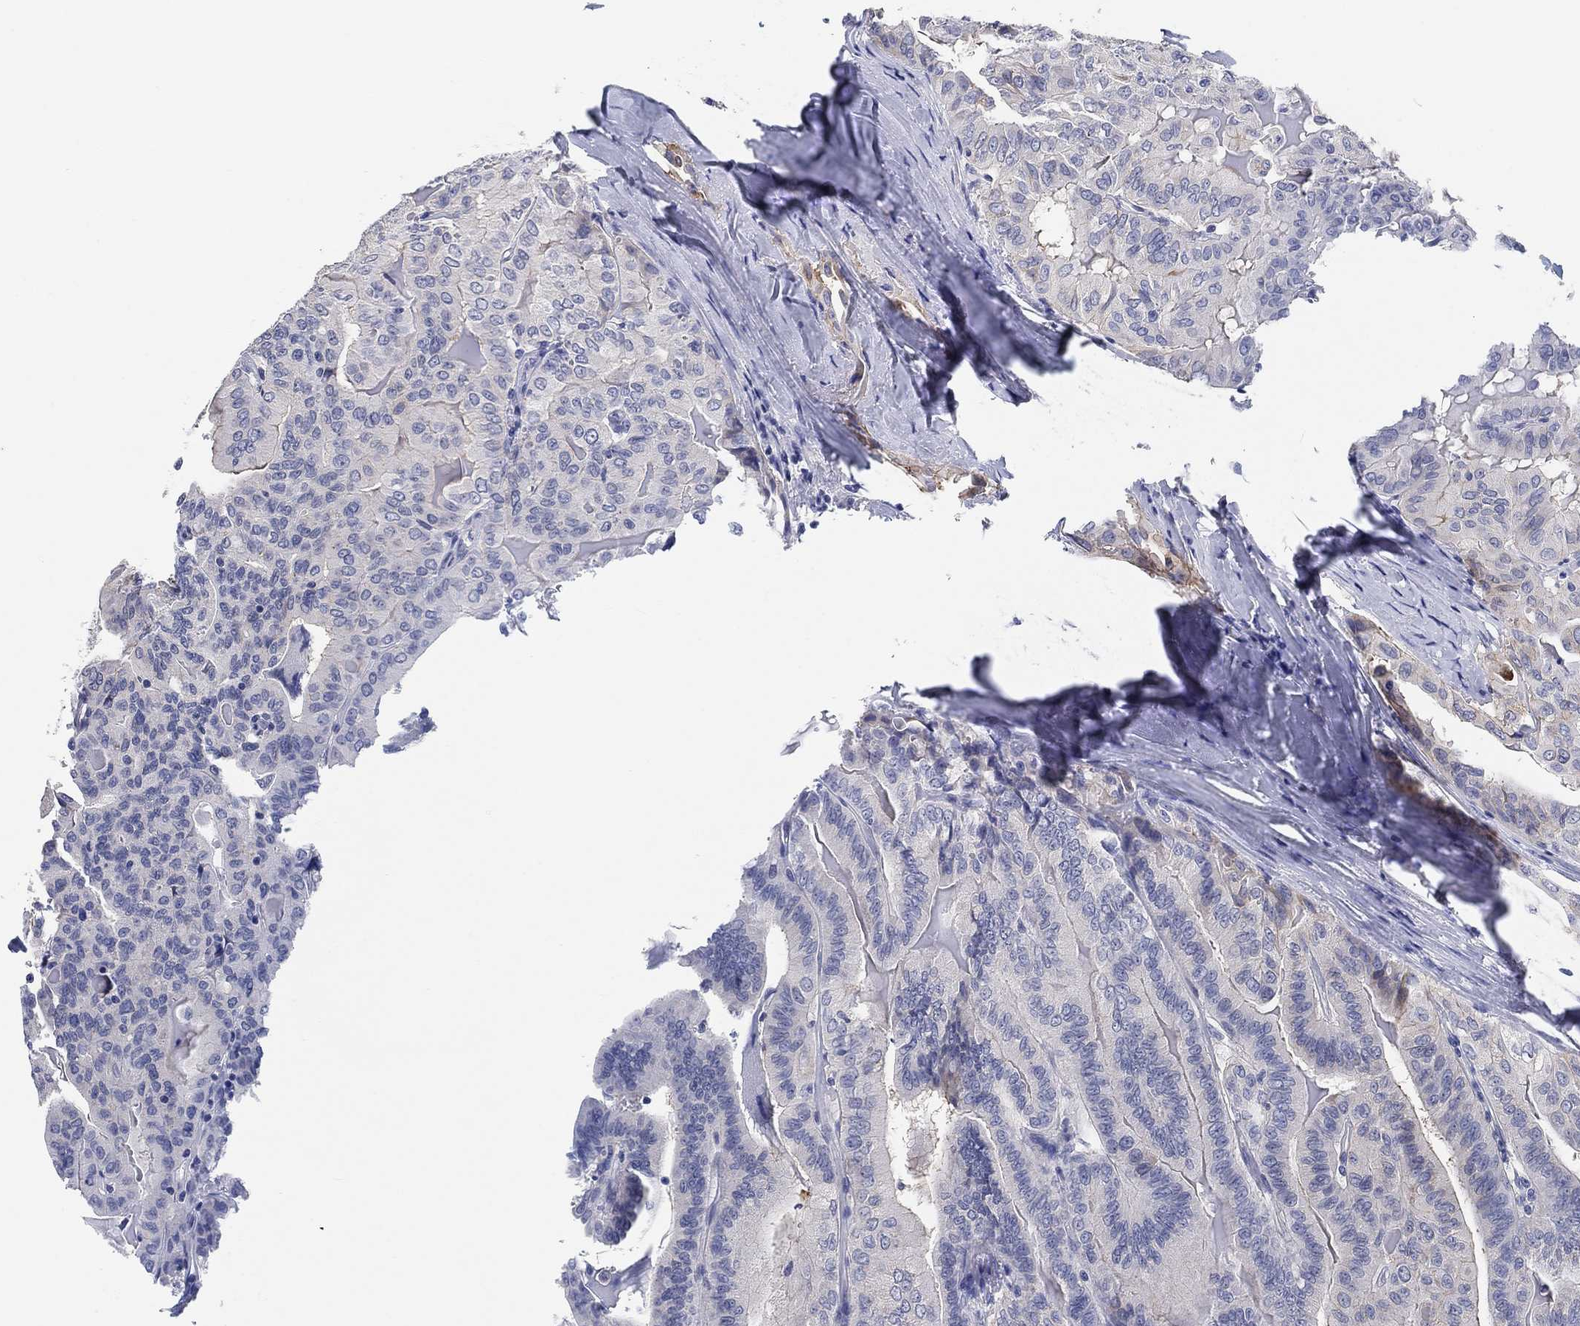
{"staining": {"intensity": "weak", "quantity": "<25%", "location": "cytoplasmic/membranous"}, "tissue": "thyroid cancer", "cell_type": "Tumor cells", "image_type": "cancer", "snomed": [{"axis": "morphology", "description": "Papillary adenocarcinoma, NOS"}, {"axis": "topography", "description": "Thyroid gland"}], "caption": "Tumor cells are negative for brown protein staining in thyroid cancer.", "gene": "CLUL1", "patient": {"sex": "female", "age": 68}}